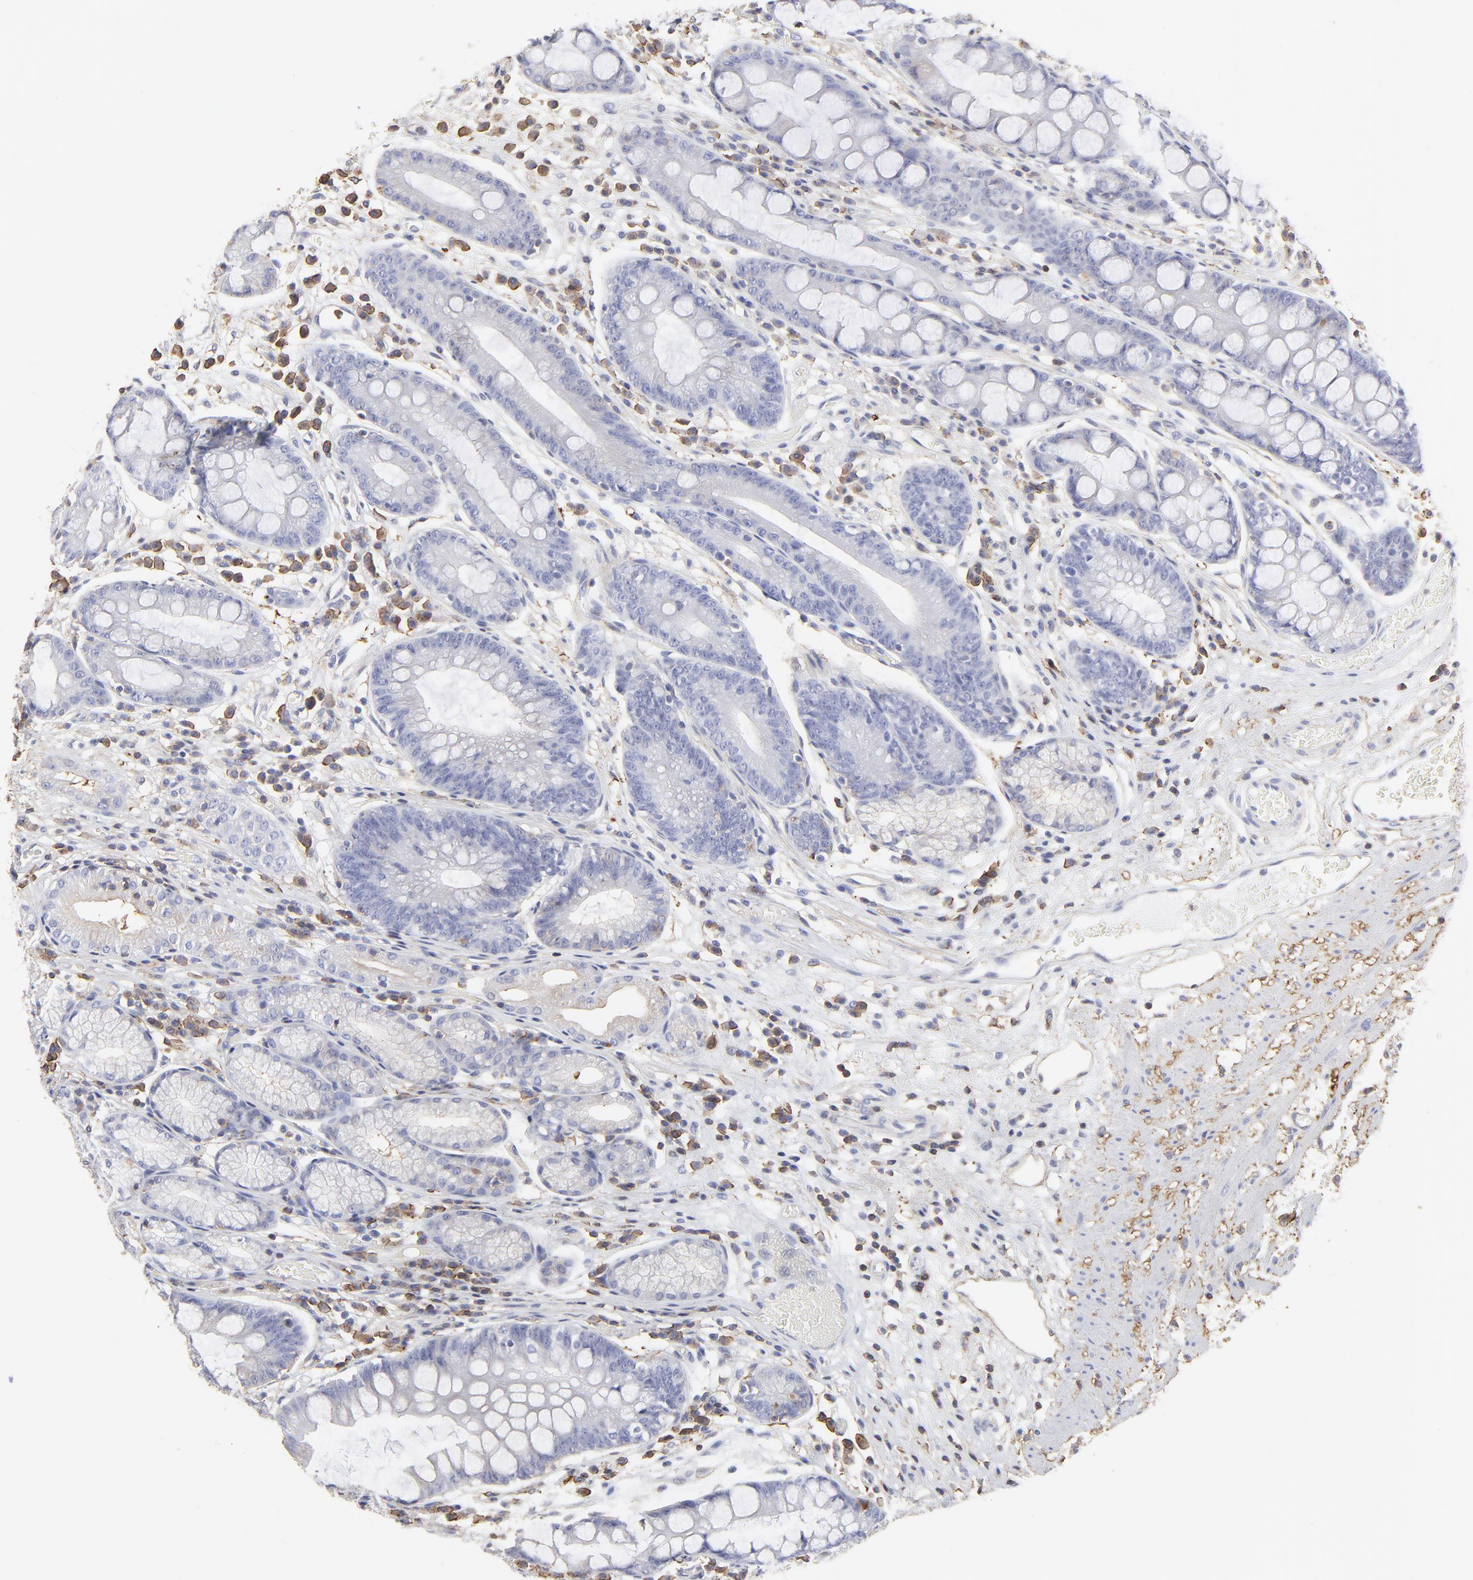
{"staining": {"intensity": "negative", "quantity": "none", "location": "none"}, "tissue": "stomach", "cell_type": "Glandular cells", "image_type": "normal", "snomed": [{"axis": "morphology", "description": "Normal tissue, NOS"}, {"axis": "morphology", "description": "Inflammation, NOS"}, {"axis": "topography", "description": "Stomach, lower"}], "caption": "DAB immunohistochemical staining of normal human stomach demonstrates no significant expression in glandular cells.", "gene": "ANXA6", "patient": {"sex": "male", "age": 59}}